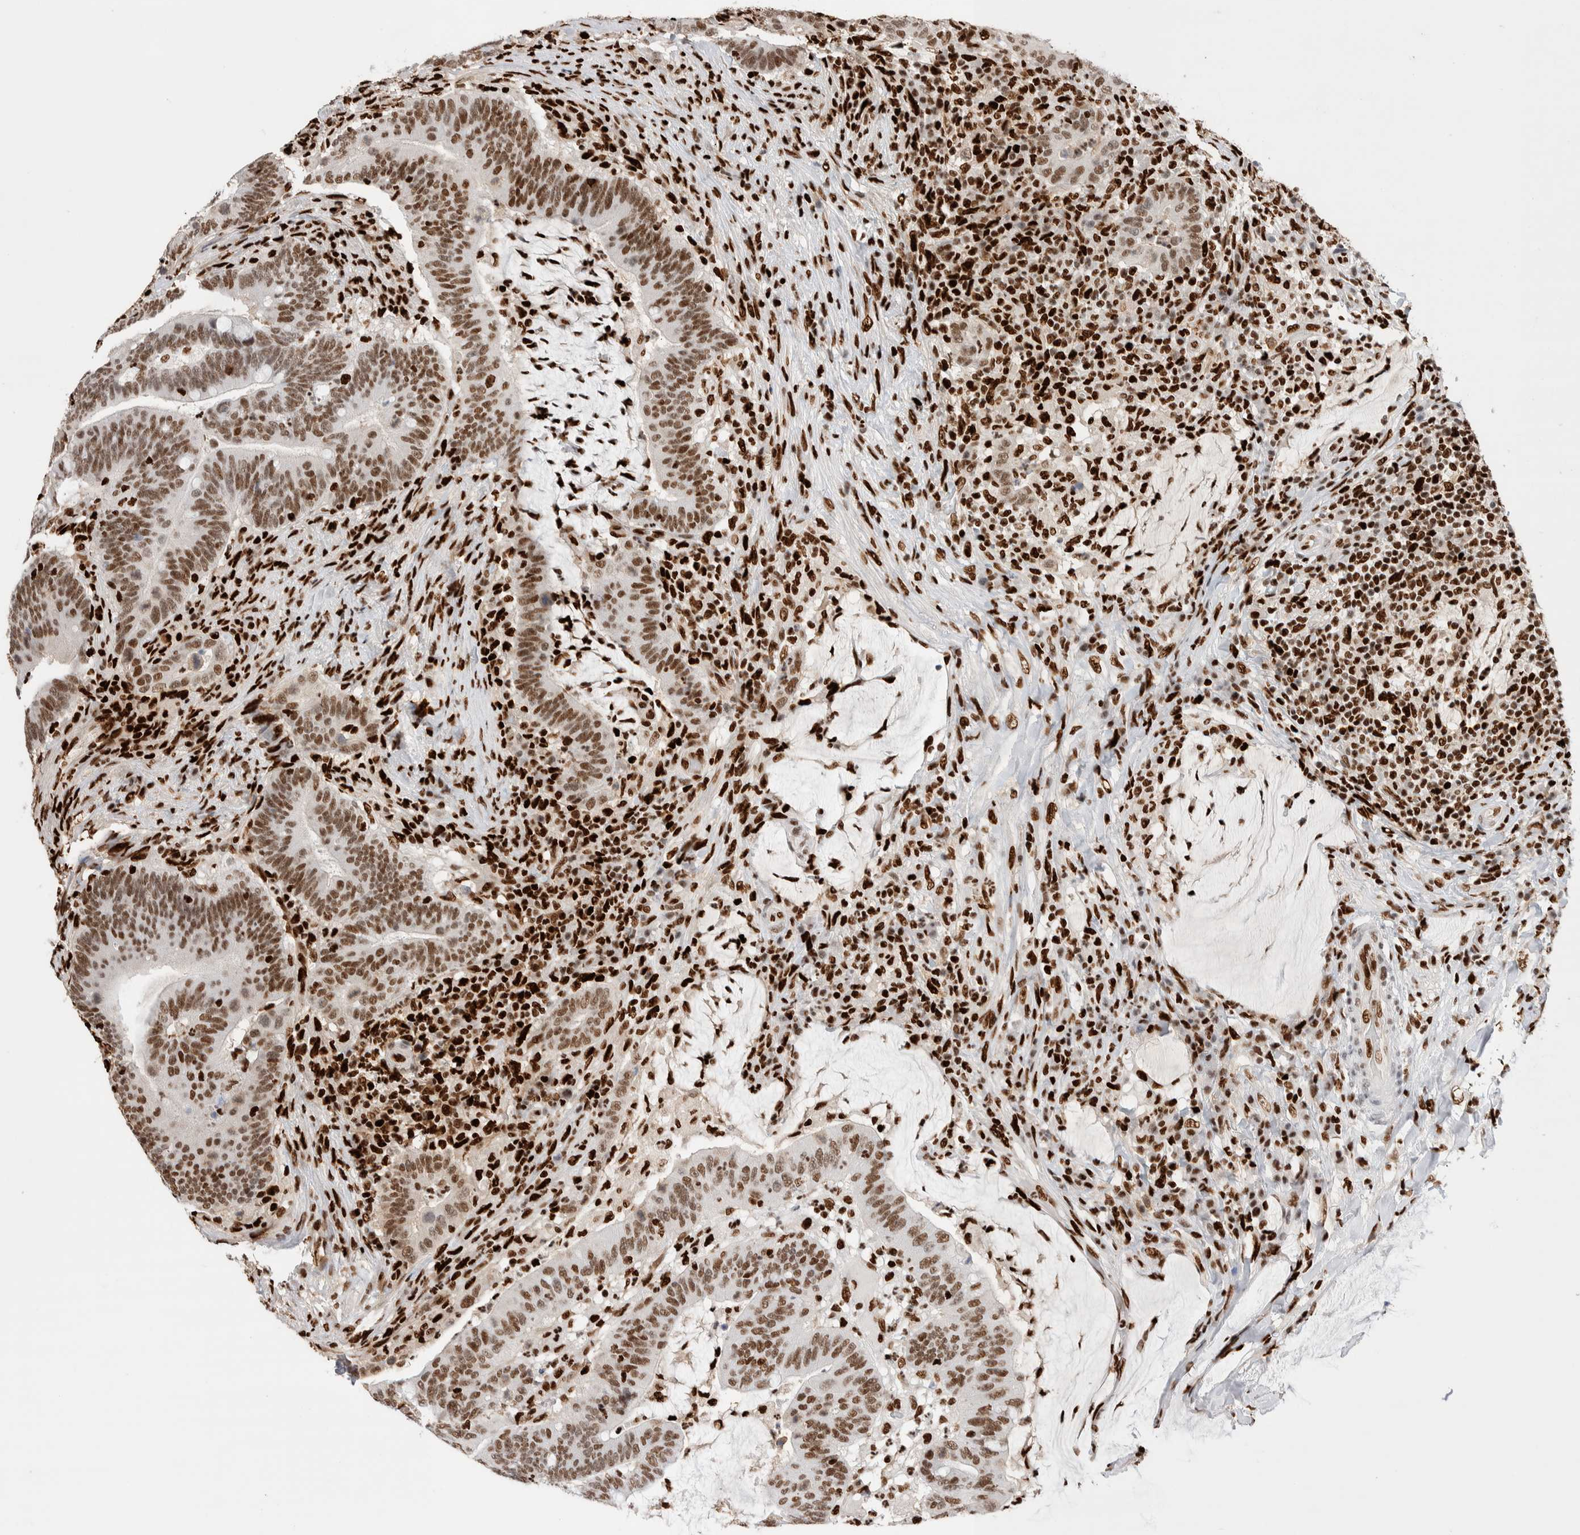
{"staining": {"intensity": "moderate", "quantity": ">75%", "location": "nuclear"}, "tissue": "colorectal cancer", "cell_type": "Tumor cells", "image_type": "cancer", "snomed": [{"axis": "morphology", "description": "Normal tissue, NOS"}, {"axis": "morphology", "description": "Adenocarcinoma, NOS"}, {"axis": "topography", "description": "Colon"}], "caption": "Immunohistochemical staining of human colorectal cancer exhibits medium levels of moderate nuclear expression in approximately >75% of tumor cells.", "gene": "RNASEK-C17orf49", "patient": {"sex": "female", "age": 66}}